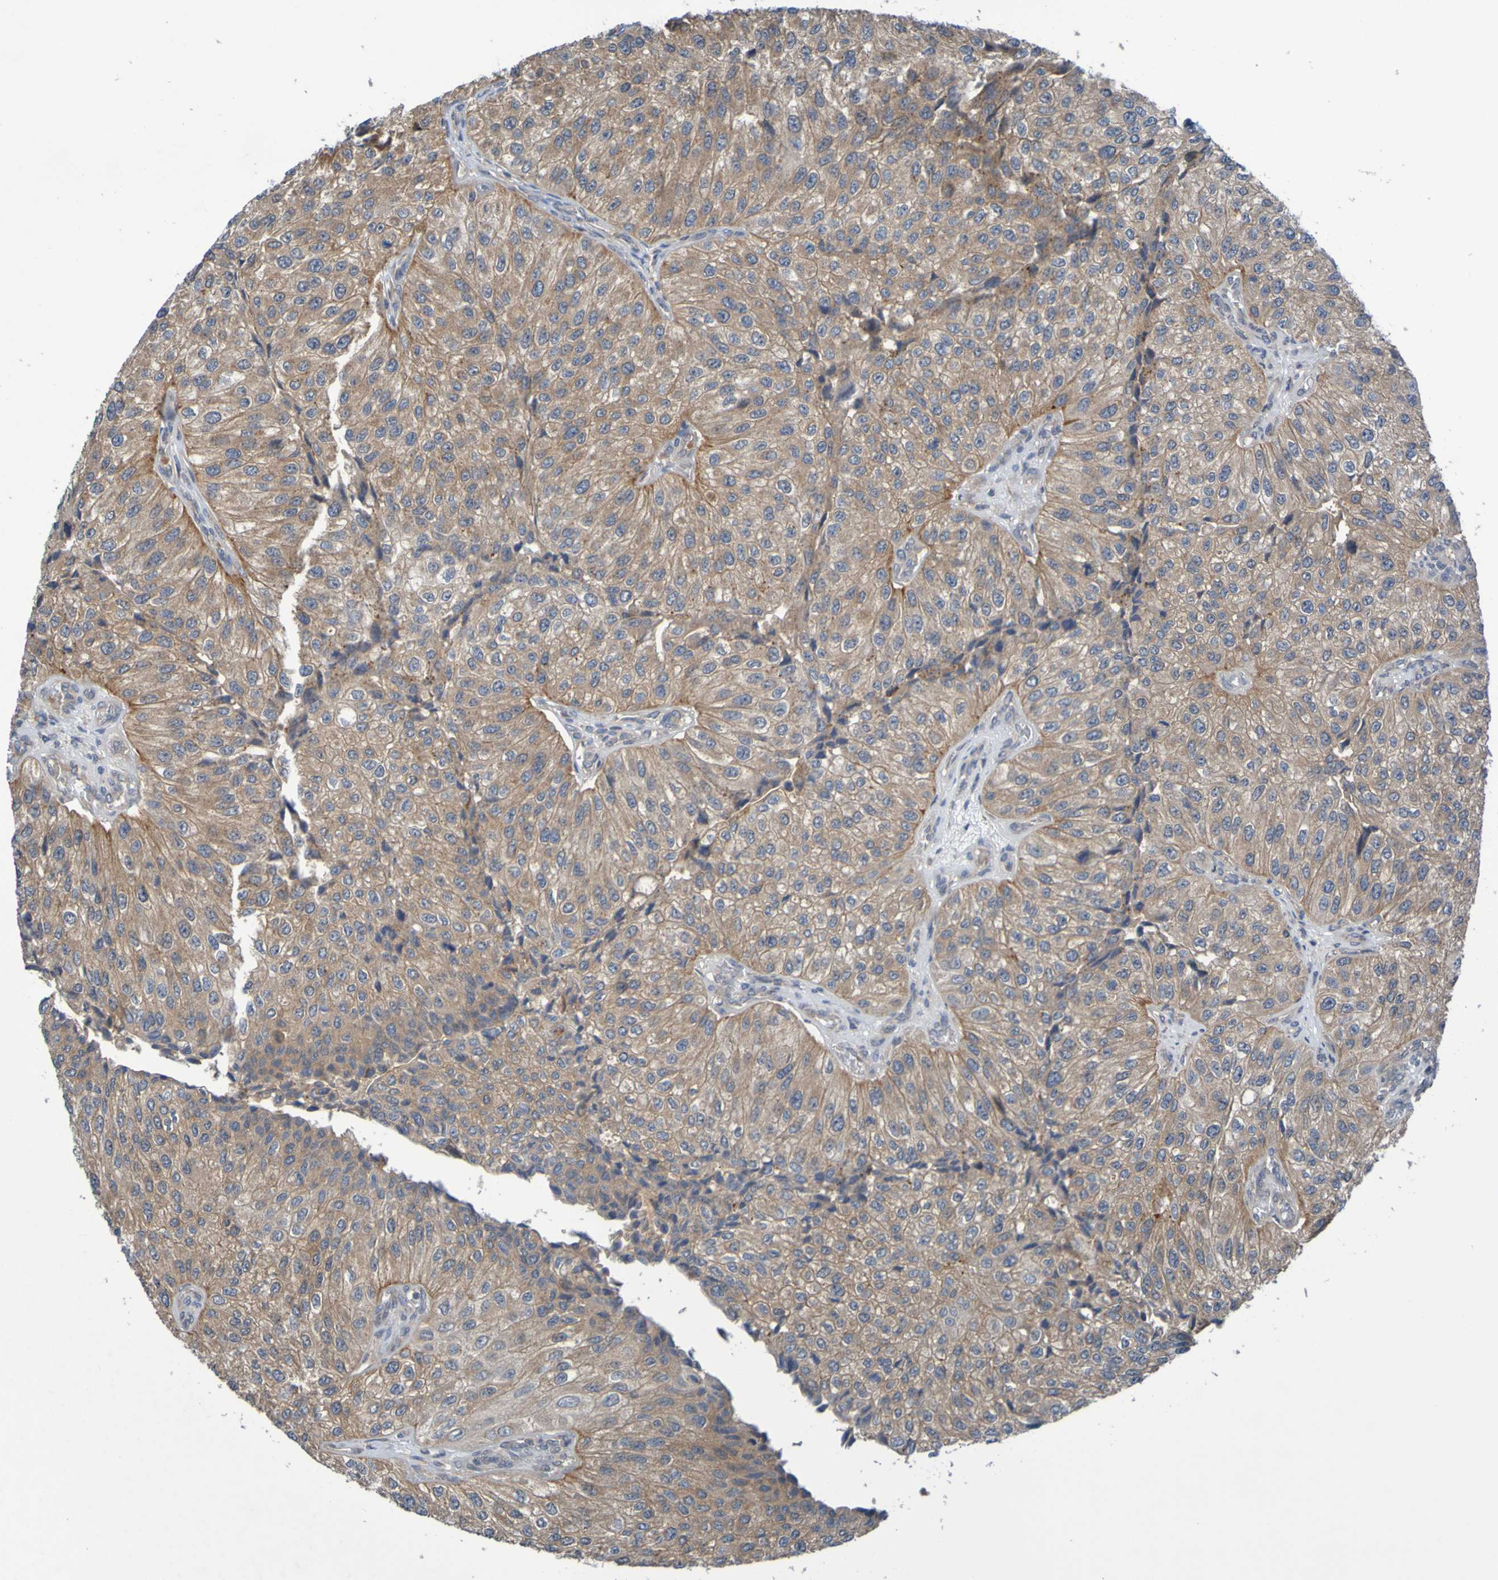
{"staining": {"intensity": "weak", "quantity": ">75%", "location": "cytoplasmic/membranous"}, "tissue": "urothelial cancer", "cell_type": "Tumor cells", "image_type": "cancer", "snomed": [{"axis": "morphology", "description": "Urothelial carcinoma, High grade"}, {"axis": "topography", "description": "Kidney"}, {"axis": "topography", "description": "Urinary bladder"}], "caption": "Tumor cells display low levels of weak cytoplasmic/membranous staining in about >75% of cells in human urothelial cancer. The protein of interest is stained brown, and the nuclei are stained in blue (DAB IHC with brightfield microscopy, high magnification).", "gene": "SDK1", "patient": {"sex": "male", "age": 77}}